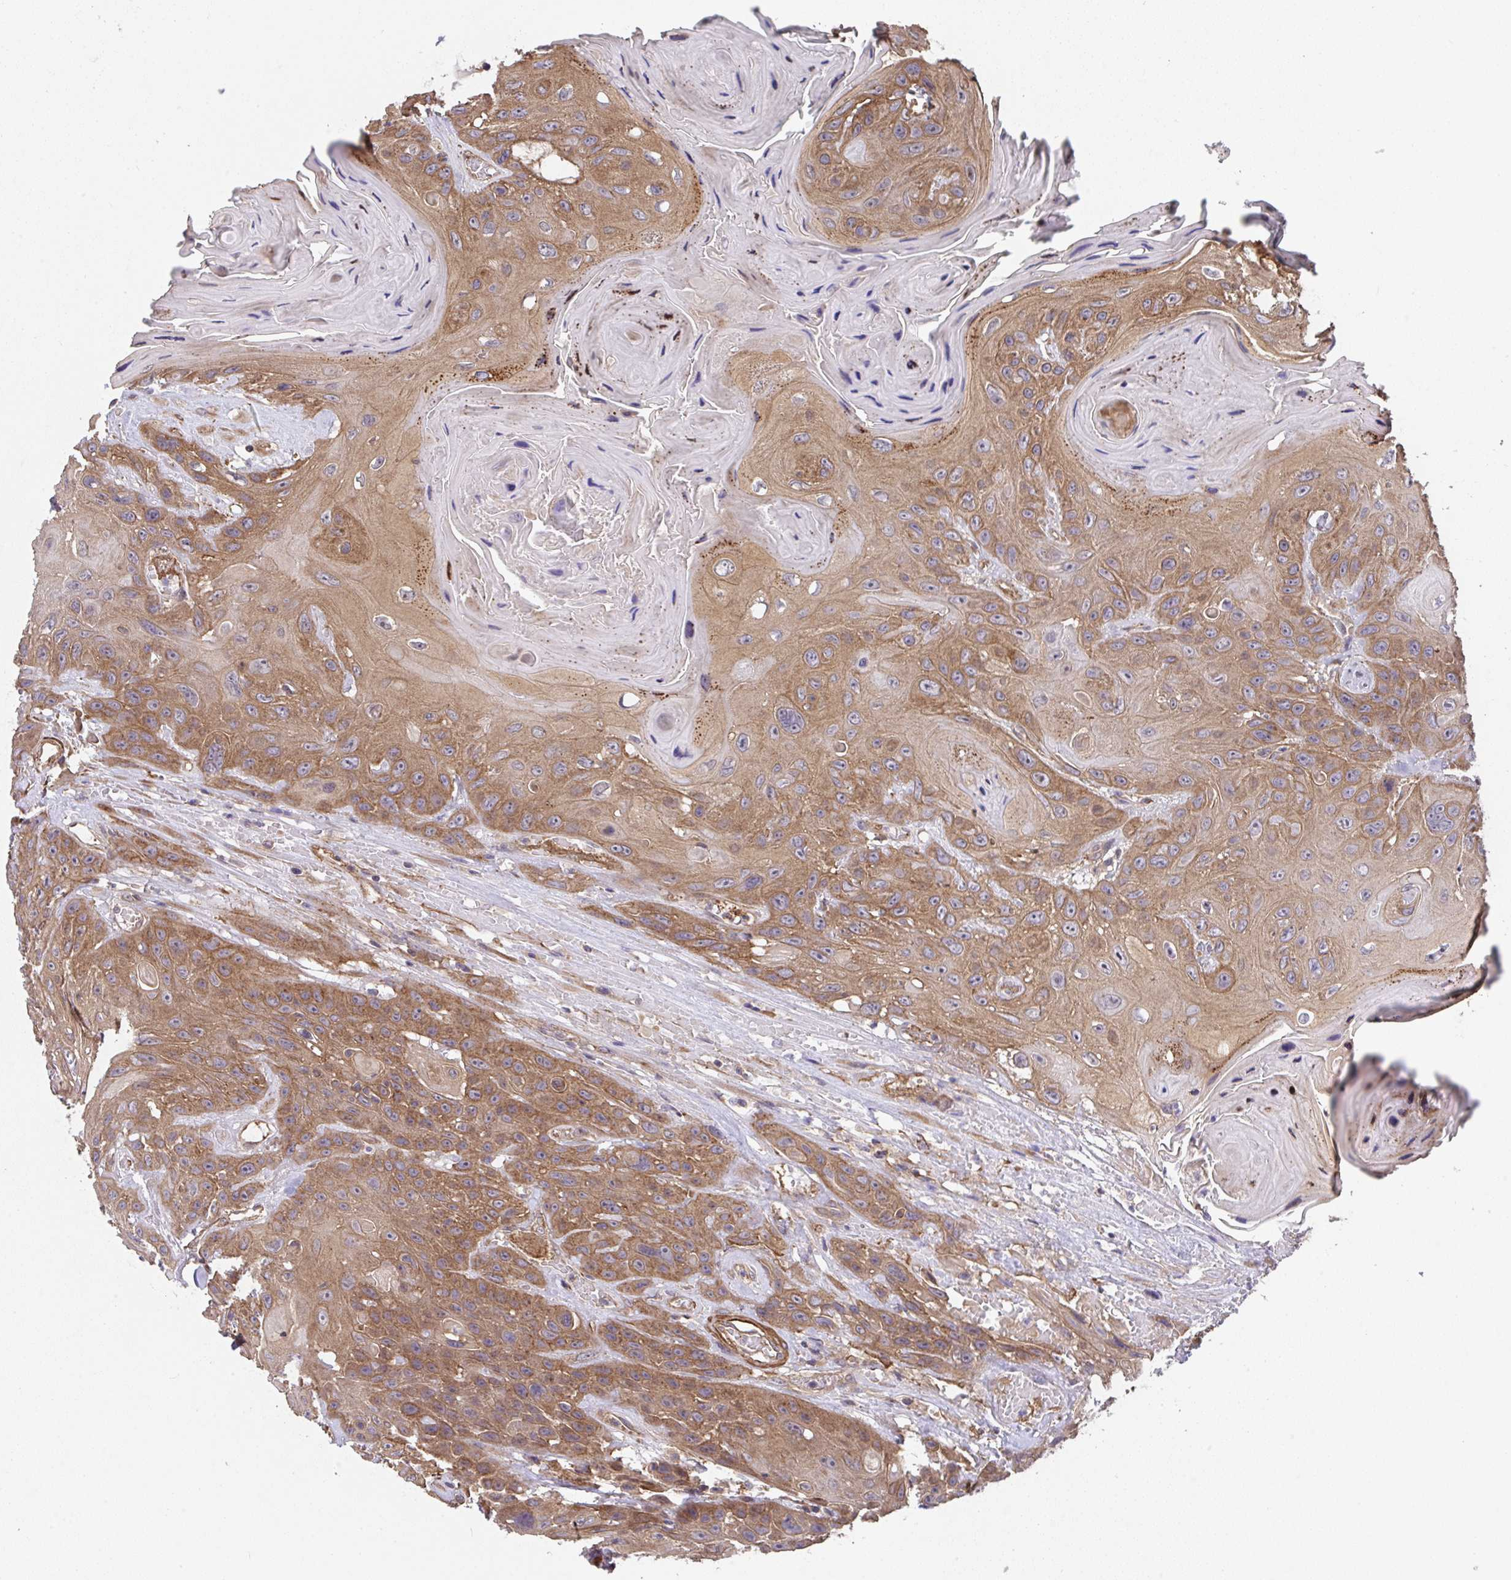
{"staining": {"intensity": "moderate", "quantity": ">75%", "location": "cytoplasmic/membranous"}, "tissue": "head and neck cancer", "cell_type": "Tumor cells", "image_type": "cancer", "snomed": [{"axis": "morphology", "description": "Squamous cell carcinoma, NOS"}, {"axis": "topography", "description": "Head-Neck"}], "caption": "Head and neck cancer was stained to show a protein in brown. There is medium levels of moderate cytoplasmic/membranous positivity in about >75% of tumor cells.", "gene": "ZNF696", "patient": {"sex": "female", "age": 59}}